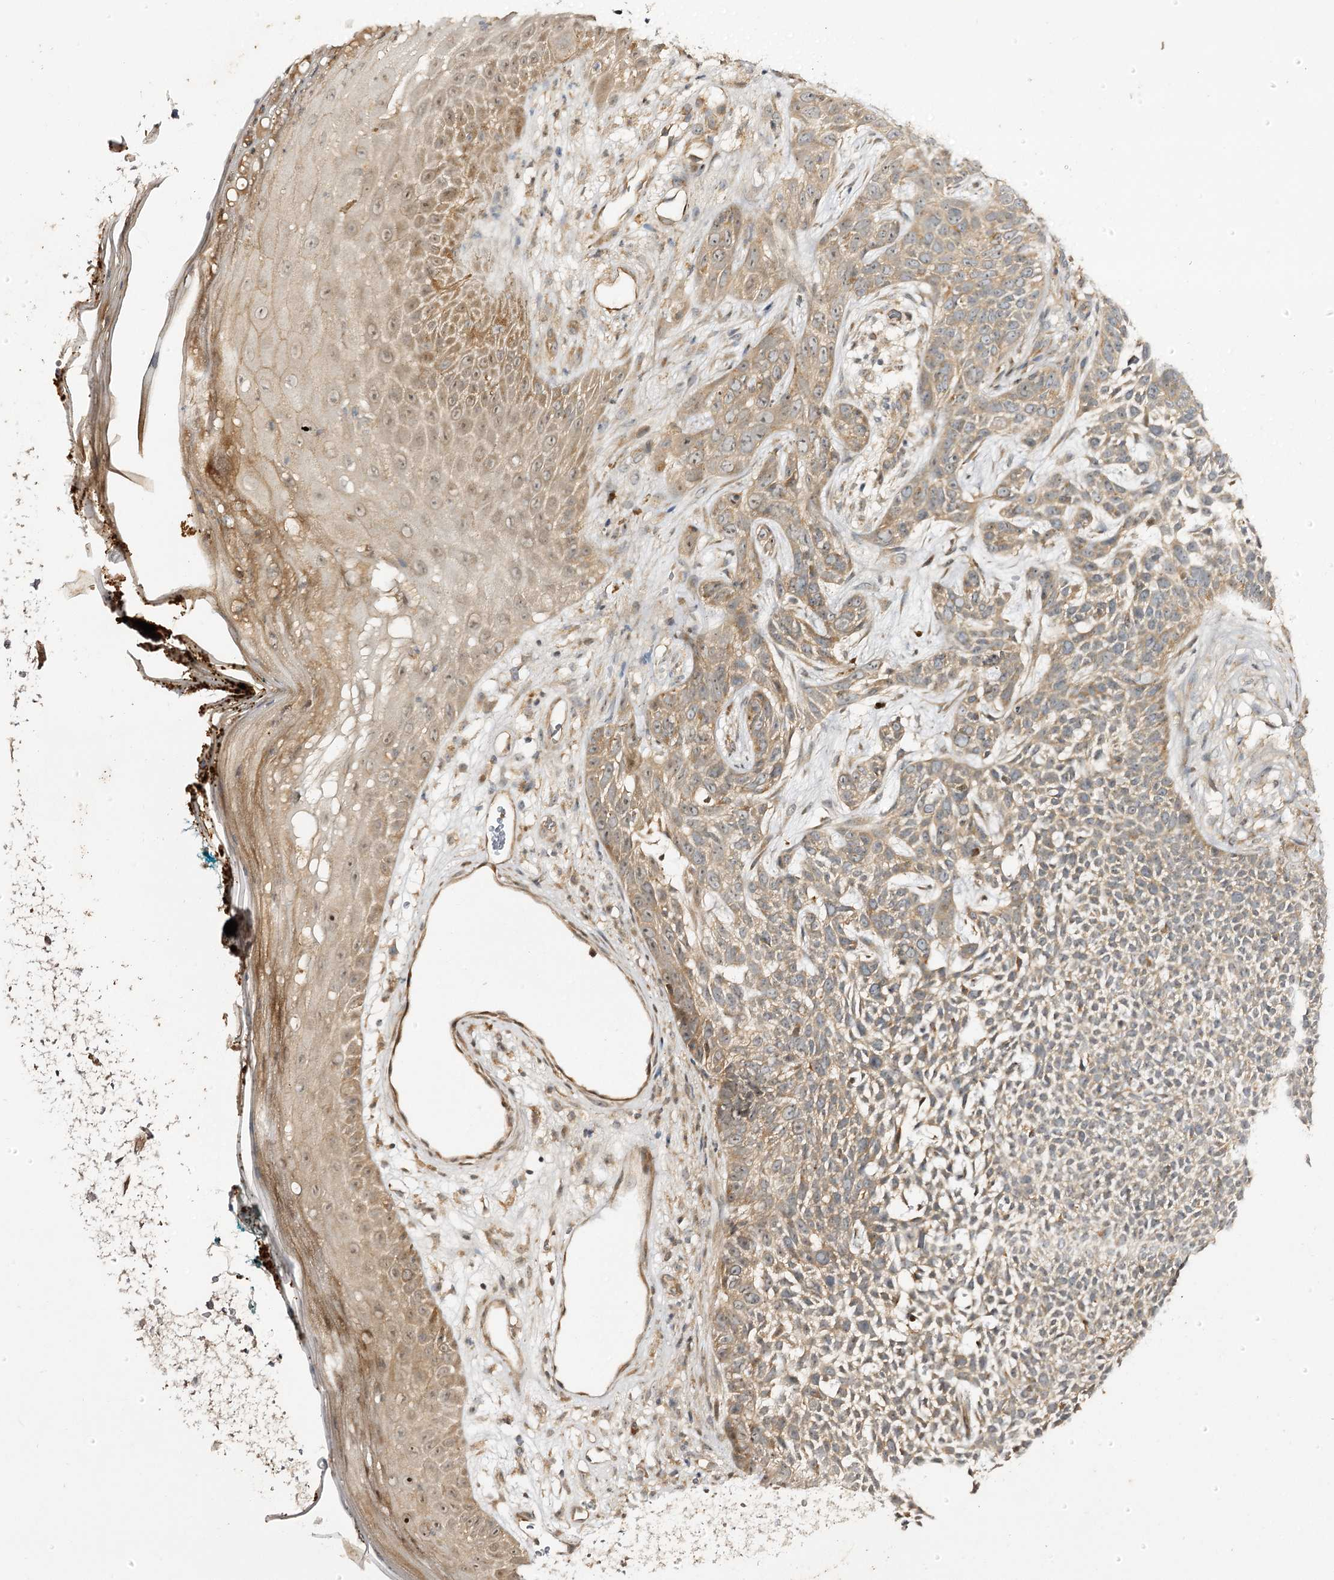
{"staining": {"intensity": "moderate", "quantity": ">75%", "location": "cytoplasmic/membranous"}, "tissue": "skin cancer", "cell_type": "Tumor cells", "image_type": "cancer", "snomed": [{"axis": "morphology", "description": "Basal cell carcinoma"}, {"axis": "topography", "description": "Skin"}], "caption": "This histopathology image displays skin cancer (basal cell carcinoma) stained with IHC to label a protein in brown. The cytoplasmic/membranous of tumor cells show moderate positivity for the protein. Nuclei are counter-stained blue.", "gene": "C11orf80", "patient": {"sex": "female", "age": 84}}